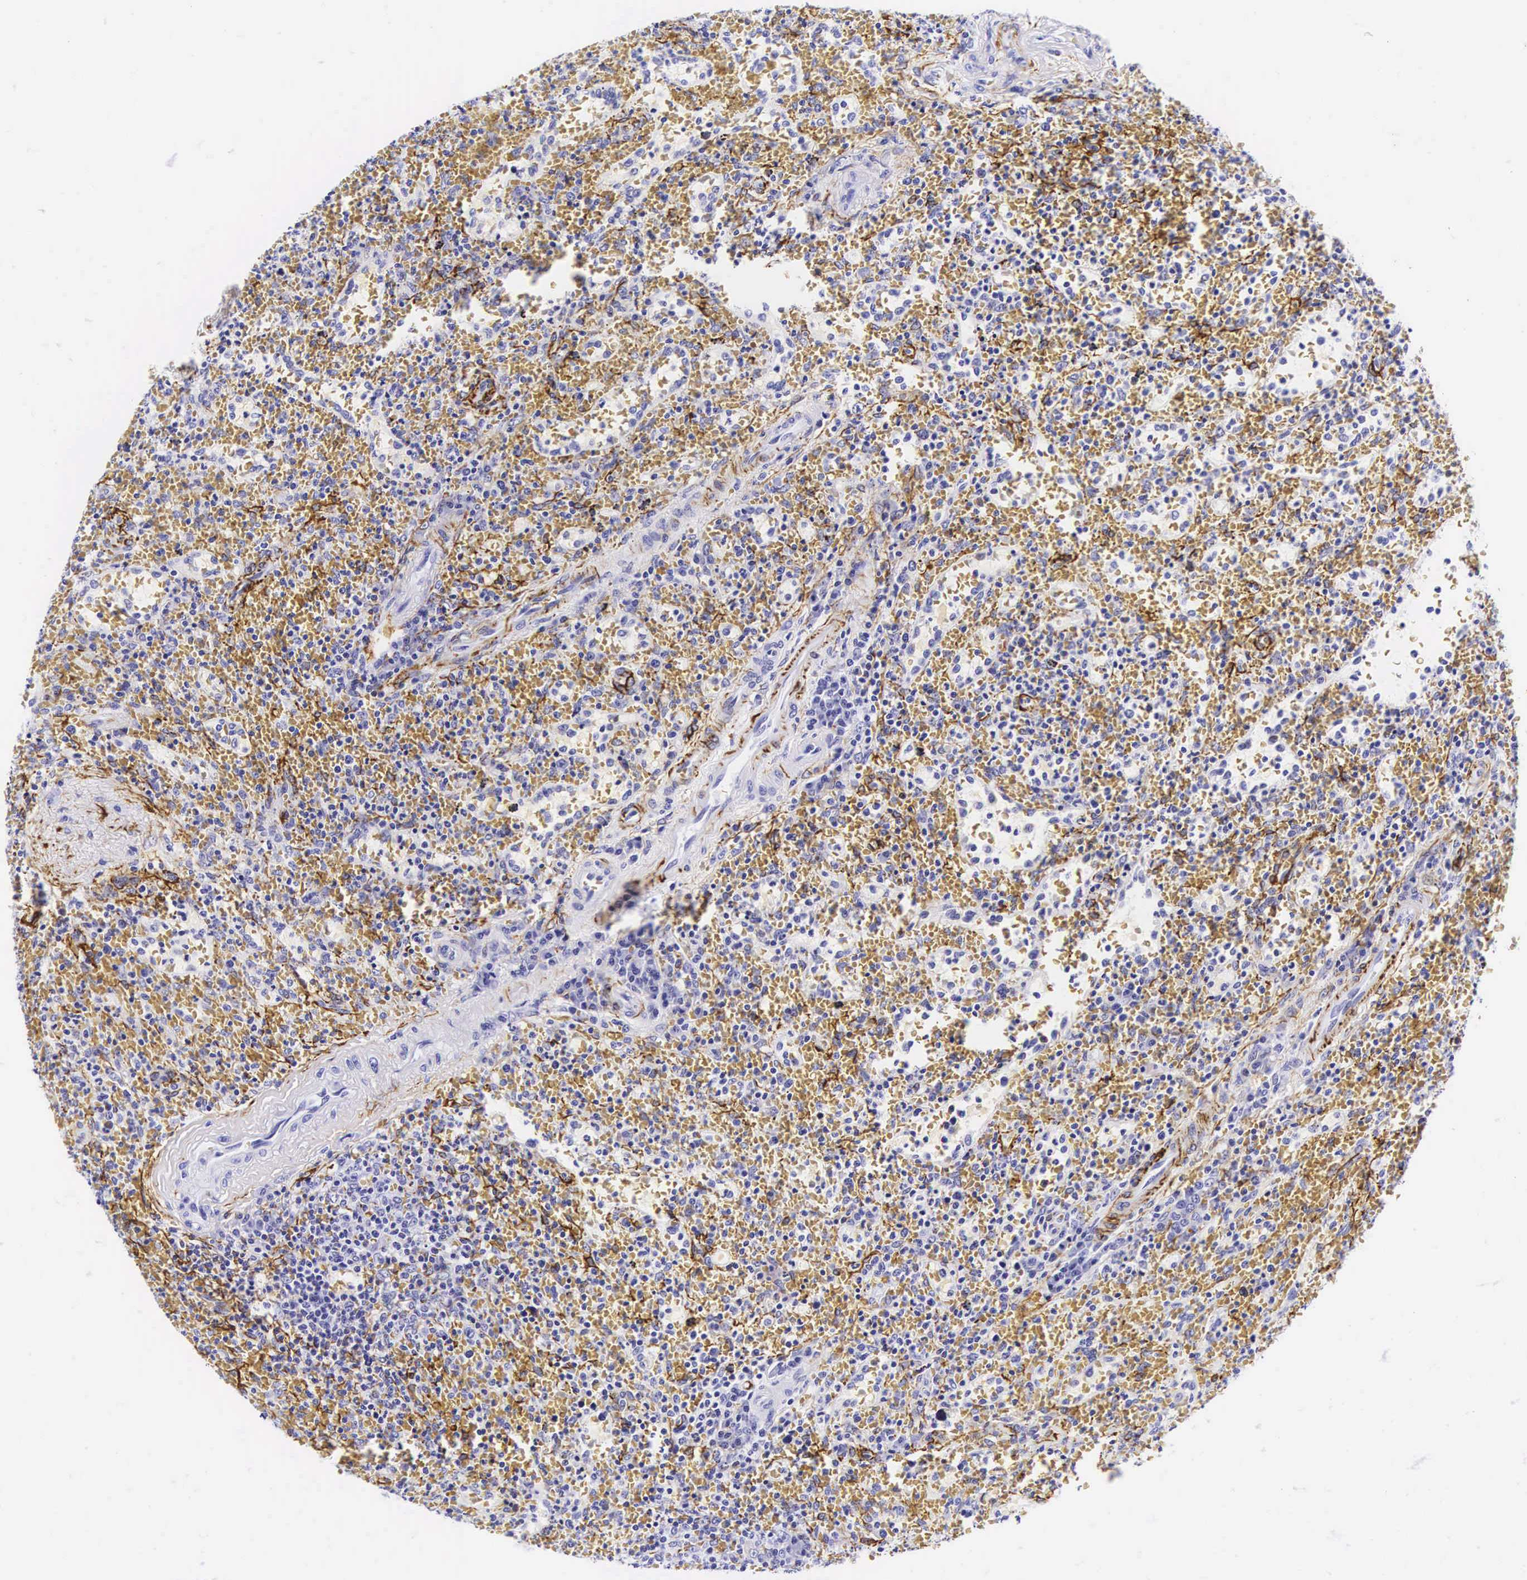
{"staining": {"intensity": "moderate", "quantity": "25%-75%", "location": "cytoplasmic/membranous"}, "tissue": "lymphoma", "cell_type": "Tumor cells", "image_type": "cancer", "snomed": [{"axis": "morphology", "description": "Malignant lymphoma, non-Hodgkin's type, High grade"}, {"axis": "topography", "description": "Spleen"}, {"axis": "topography", "description": "Lymph node"}], "caption": "About 25%-75% of tumor cells in human malignant lymphoma, non-Hodgkin's type (high-grade) exhibit moderate cytoplasmic/membranous protein expression as visualized by brown immunohistochemical staining.", "gene": "KRT18", "patient": {"sex": "female", "age": 70}}